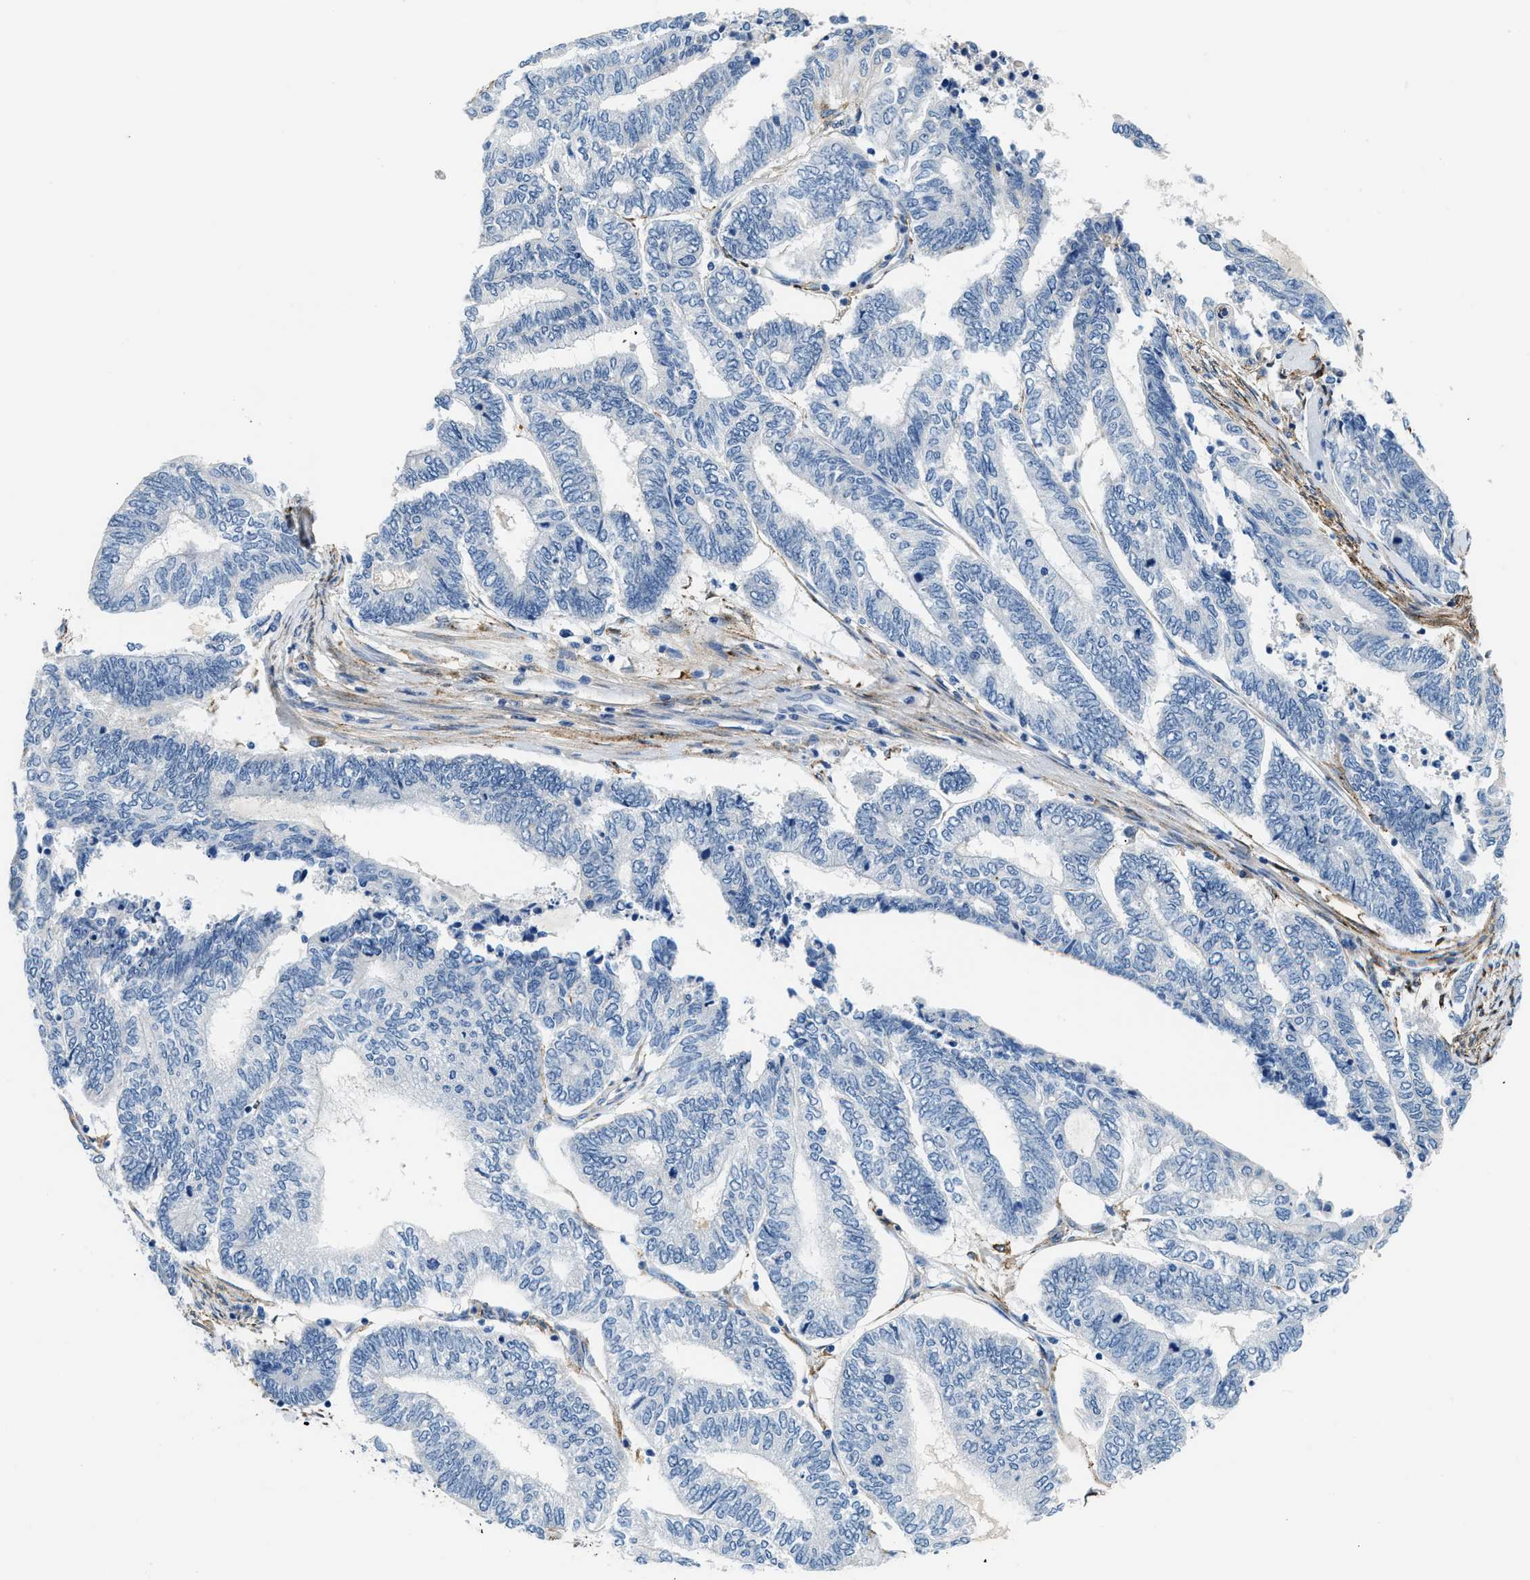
{"staining": {"intensity": "negative", "quantity": "none", "location": "none"}, "tissue": "endometrial cancer", "cell_type": "Tumor cells", "image_type": "cancer", "snomed": [{"axis": "morphology", "description": "Adenocarcinoma, NOS"}, {"axis": "topography", "description": "Uterus"}, {"axis": "topography", "description": "Endometrium"}], "caption": "The image displays no significant positivity in tumor cells of endometrial cancer. Brightfield microscopy of IHC stained with DAB (3,3'-diaminobenzidine) (brown) and hematoxylin (blue), captured at high magnification.", "gene": "LRP1", "patient": {"sex": "female", "age": 70}}